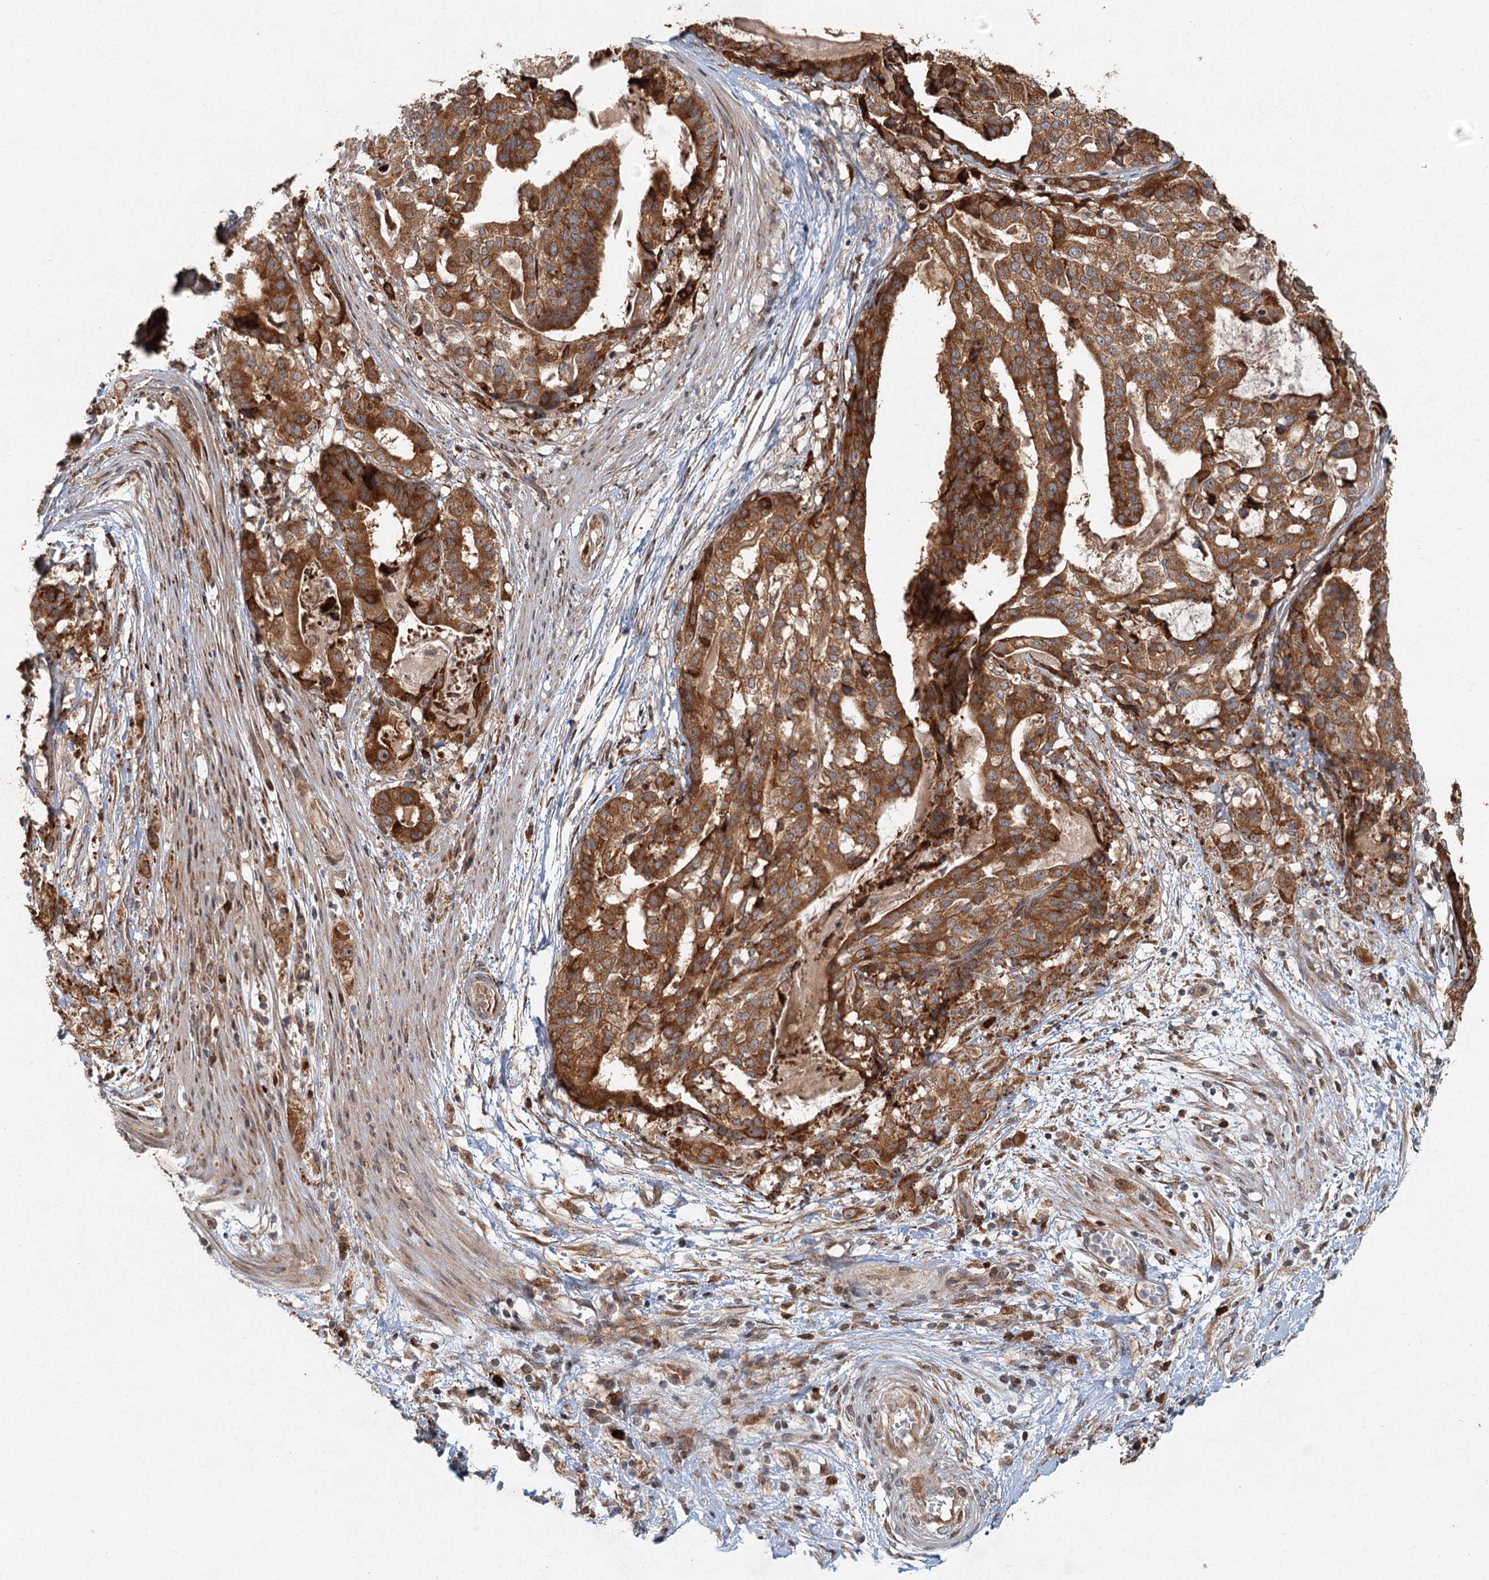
{"staining": {"intensity": "strong", "quantity": ">75%", "location": "cytoplasmic/membranous"}, "tissue": "stomach cancer", "cell_type": "Tumor cells", "image_type": "cancer", "snomed": [{"axis": "morphology", "description": "Adenocarcinoma, NOS"}, {"axis": "topography", "description": "Stomach"}], "caption": "There is high levels of strong cytoplasmic/membranous staining in tumor cells of adenocarcinoma (stomach), as demonstrated by immunohistochemical staining (brown color).", "gene": "SRPX2", "patient": {"sex": "male", "age": 48}}